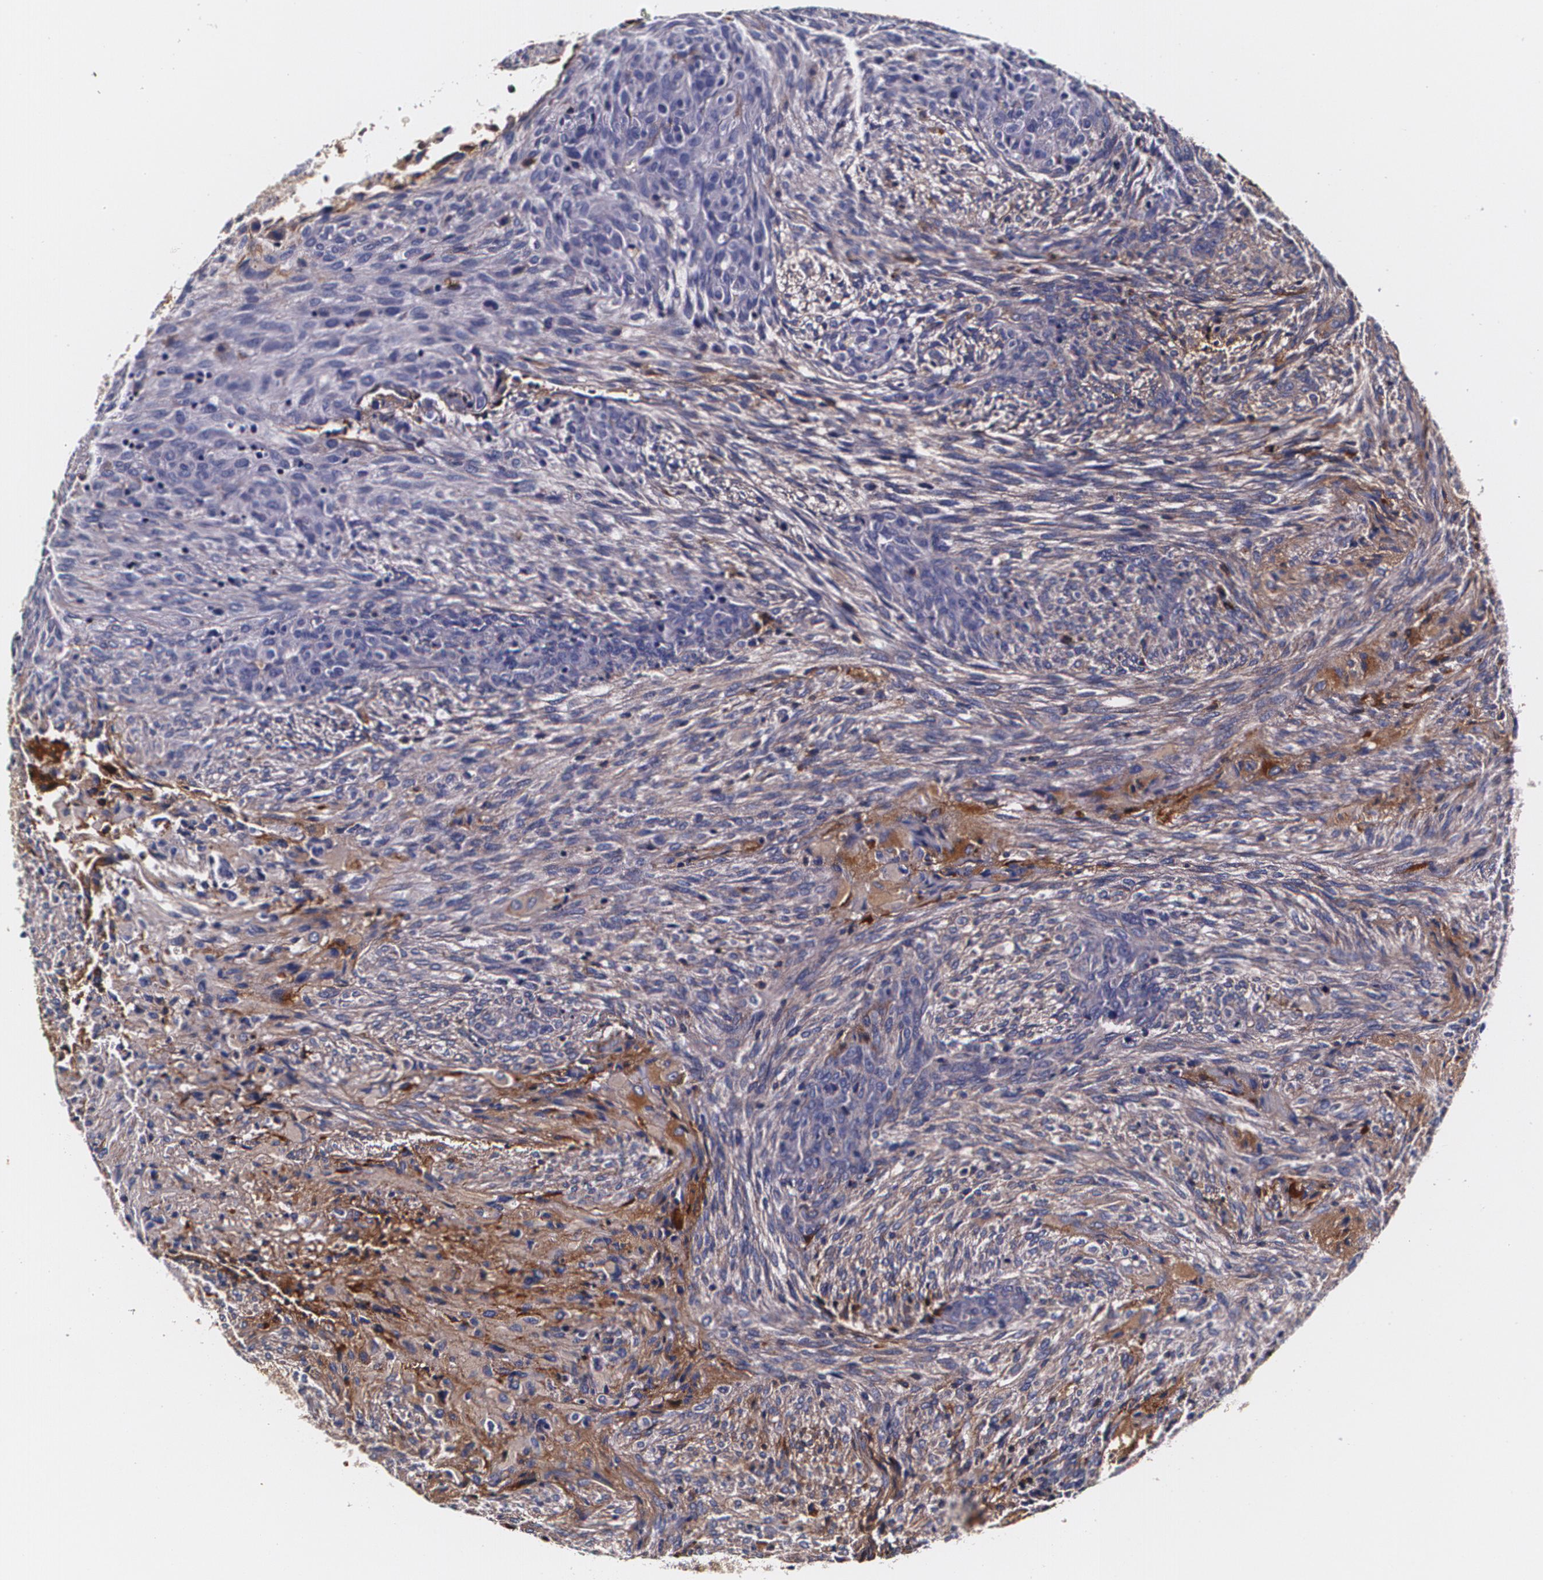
{"staining": {"intensity": "negative", "quantity": "none", "location": "none"}, "tissue": "glioma", "cell_type": "Tumor cells", "image_type": "cancer", "snomed": [{"axis": "morphology", "description": "Glioma, malignant, High grade"}, {"axis": "topography", "description": "Cerebral cortex"}], "caption": "The immunohistochemistry (IHC) photomicrograph has no significant staining in tumor cells of high-grade glioma (malignant) tissue.", "gene": "TTR", "patient": {"sex": "female", "age": 55}}